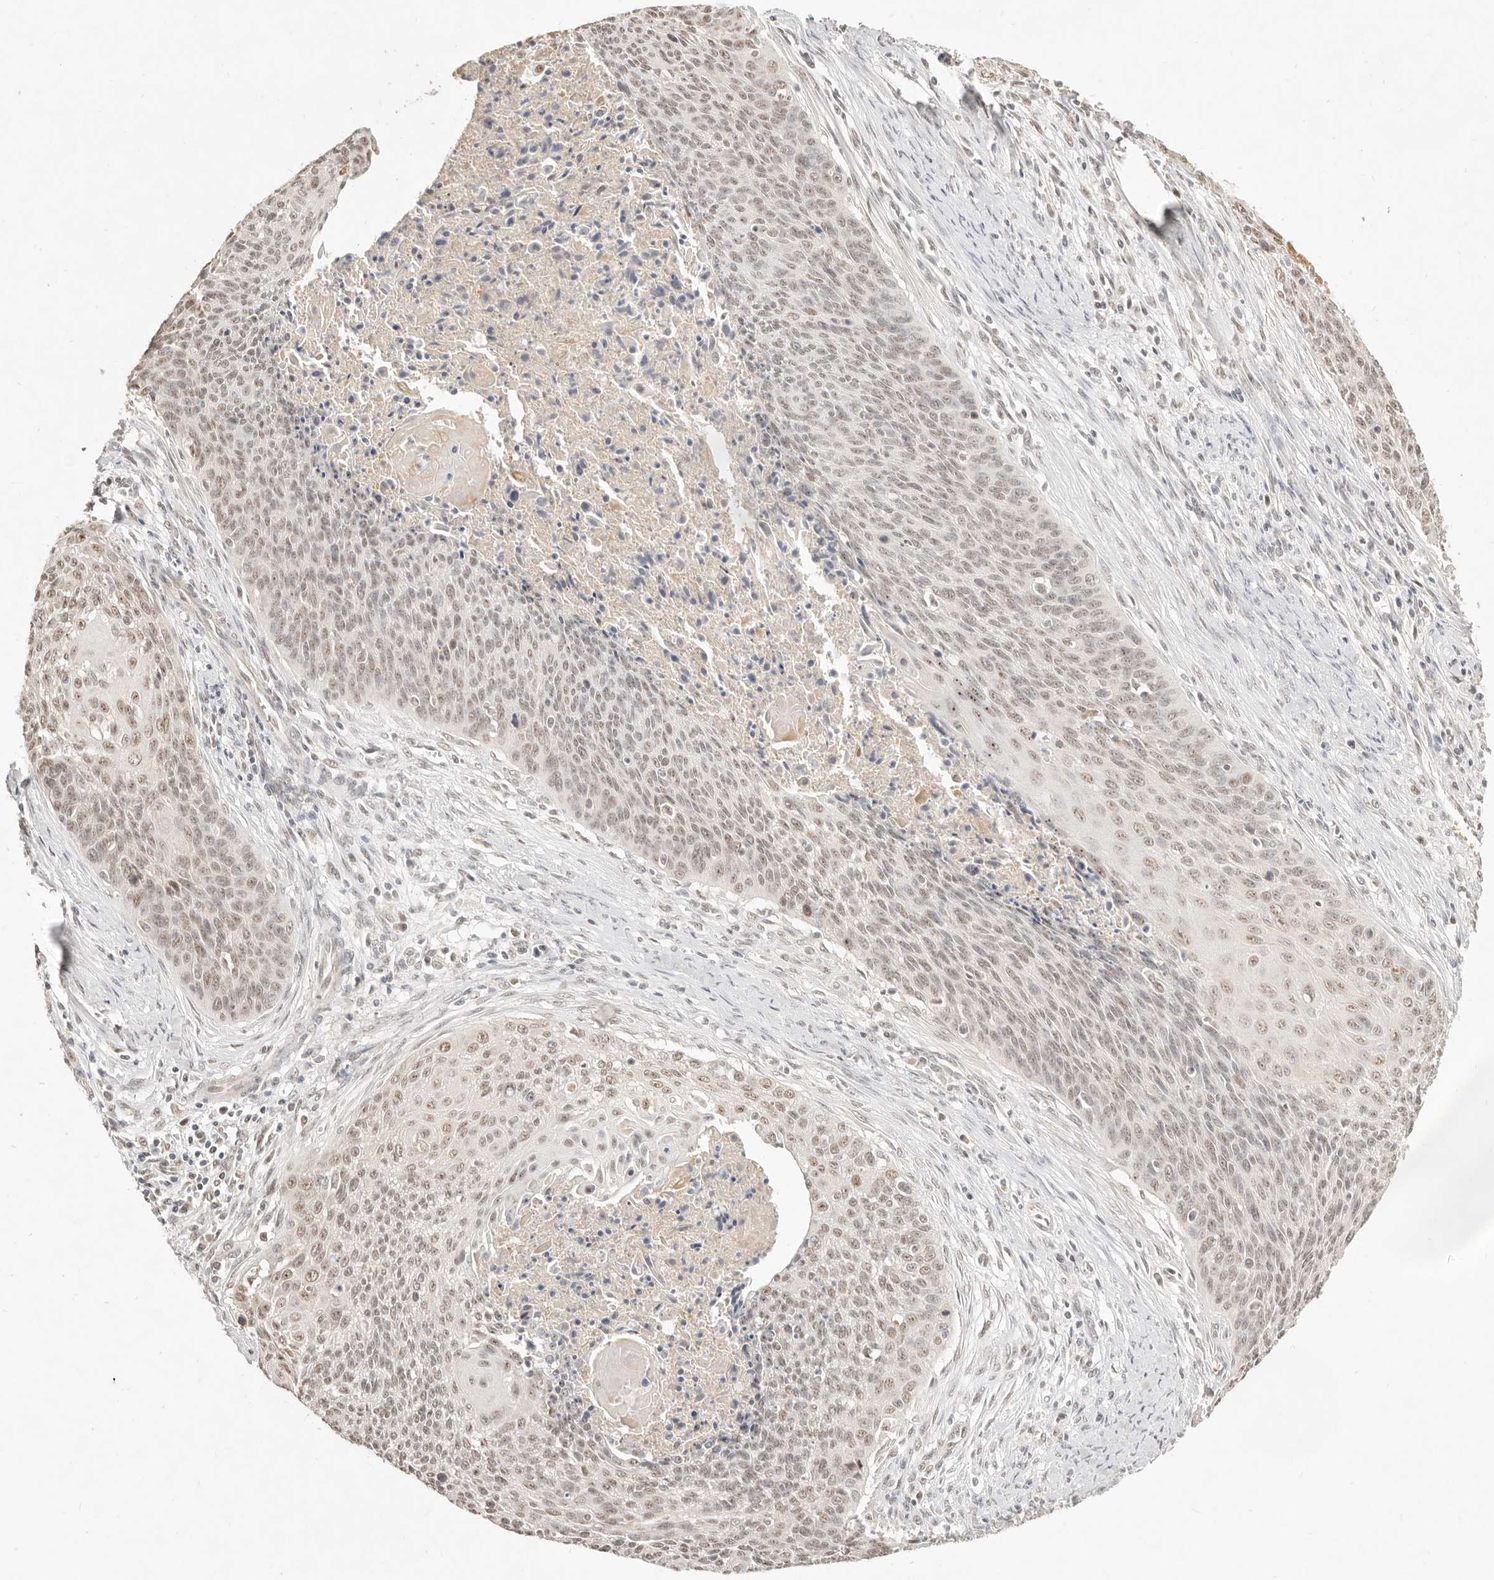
{"staining": {"intensity": "moderate", "quantity": ">75%", "location": "nuclear"}, "tissue": "cervical cancer", "cell_type": "Tumor cells", "image_type": "cancer", "snomed": [{"axis": "morphology", "description": "Squamous cell carcinoma, NOS"}, {"axis": "topography", "description": "Cervix"}], "caption": "Immunohistochemistry (IHC) (DAB) staining of squamous cell carcinoma (cervical) demonstrates moderate nuclear protein expression in approximately >75% of tumor cells. (Brightfield microscopy of DAB IHC at high magnification).", "gene": "MEP1A", "patient": {"sex": "female", "age": 55}}